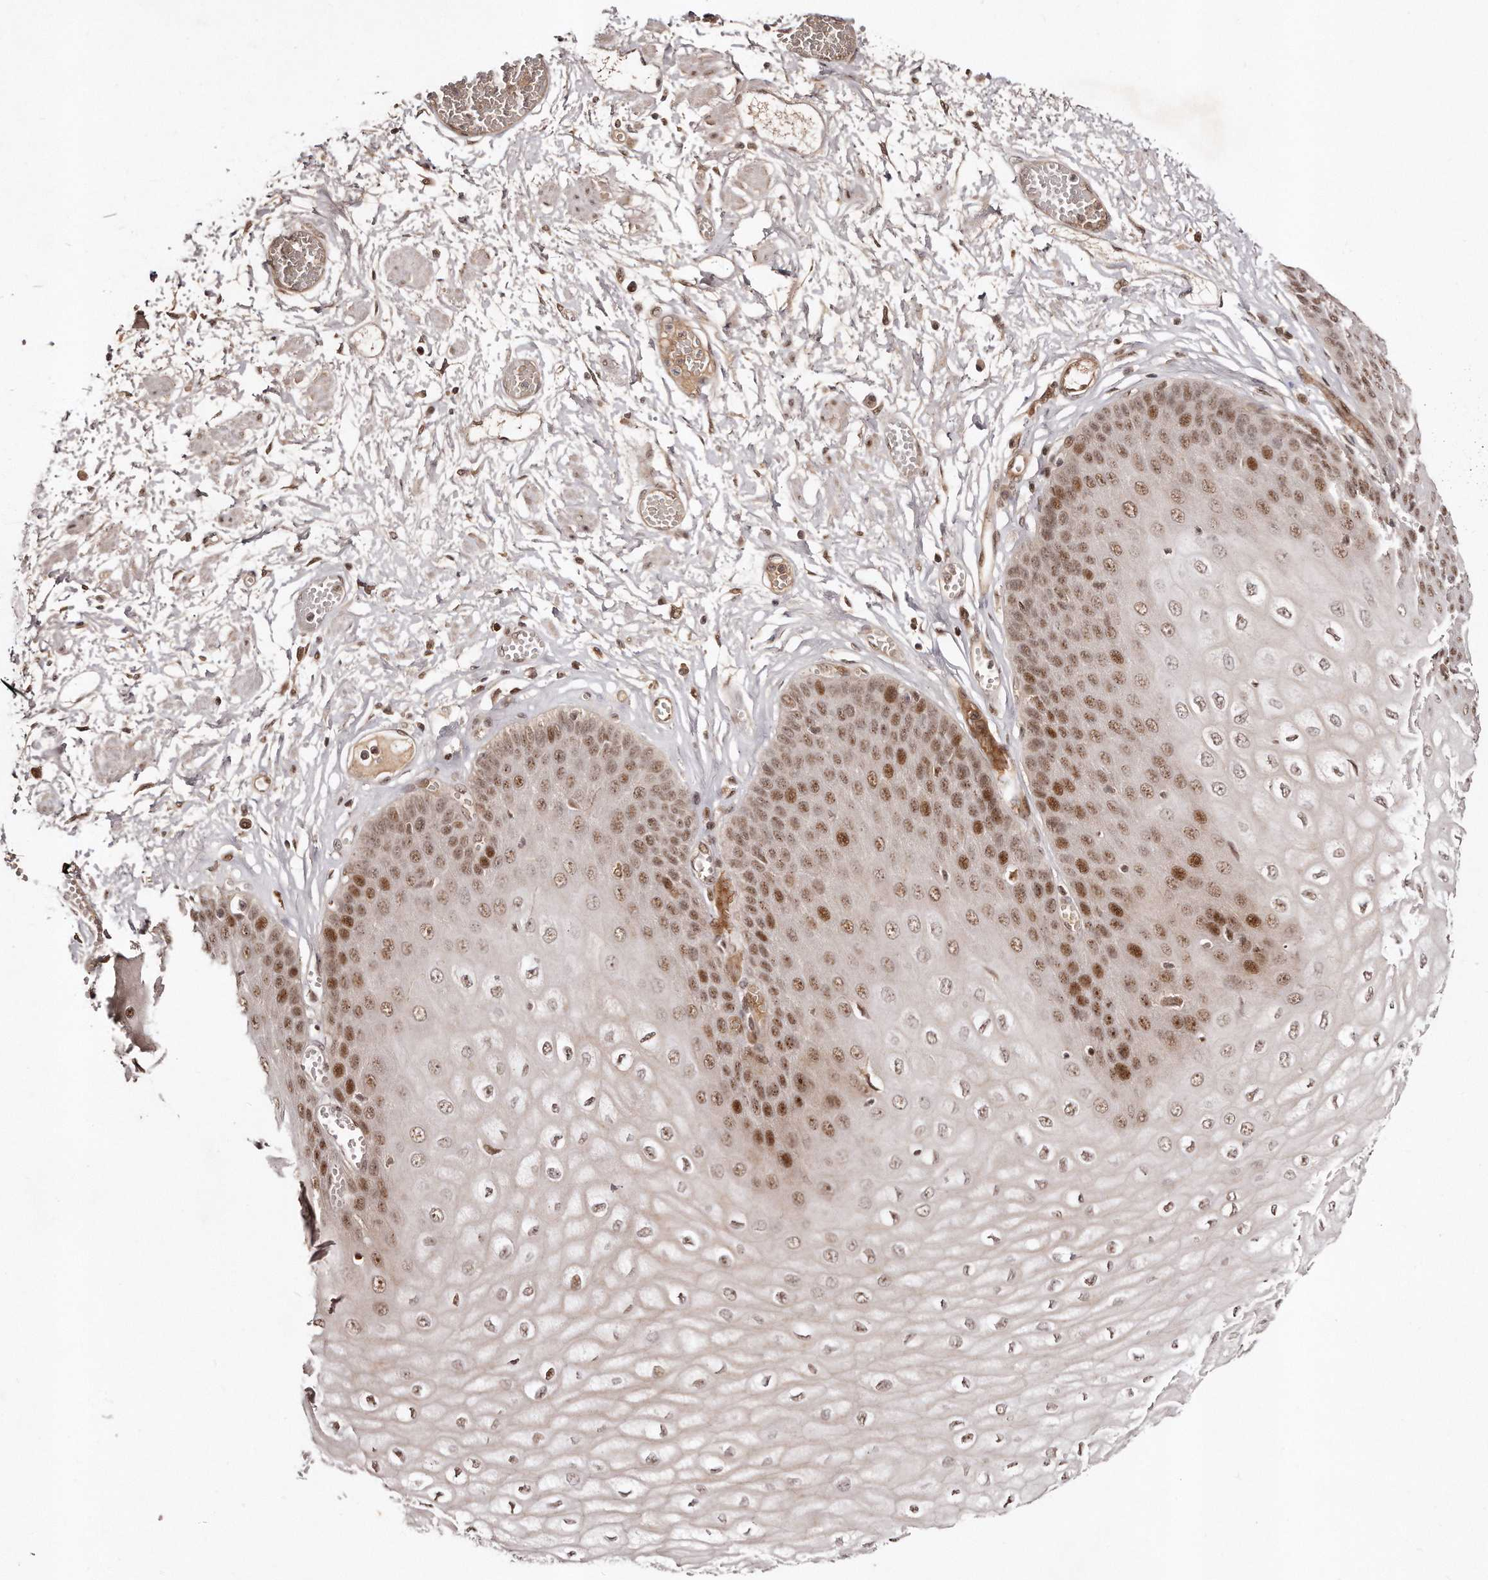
{"staining": {"intensity": "moderate", "quantity": ">75%", "location": "nuclear"}, "tissue": "esophagus", "cell_type": "Squamous epithelial cells", "image_type": "normal", "snomed": [{"axis": "morphology", "description": "Normal tissue, NOS"}, {"axis": "topography", "description": "Esophagus"}], "caption": "DAB immunohistochemical staining of unremarkable esophagus shows moderate nuclear protein staining in about >75% of squamous epithelial cells.", "gene": "SOX4", "patient": {"sex": "male", "age": 60}}